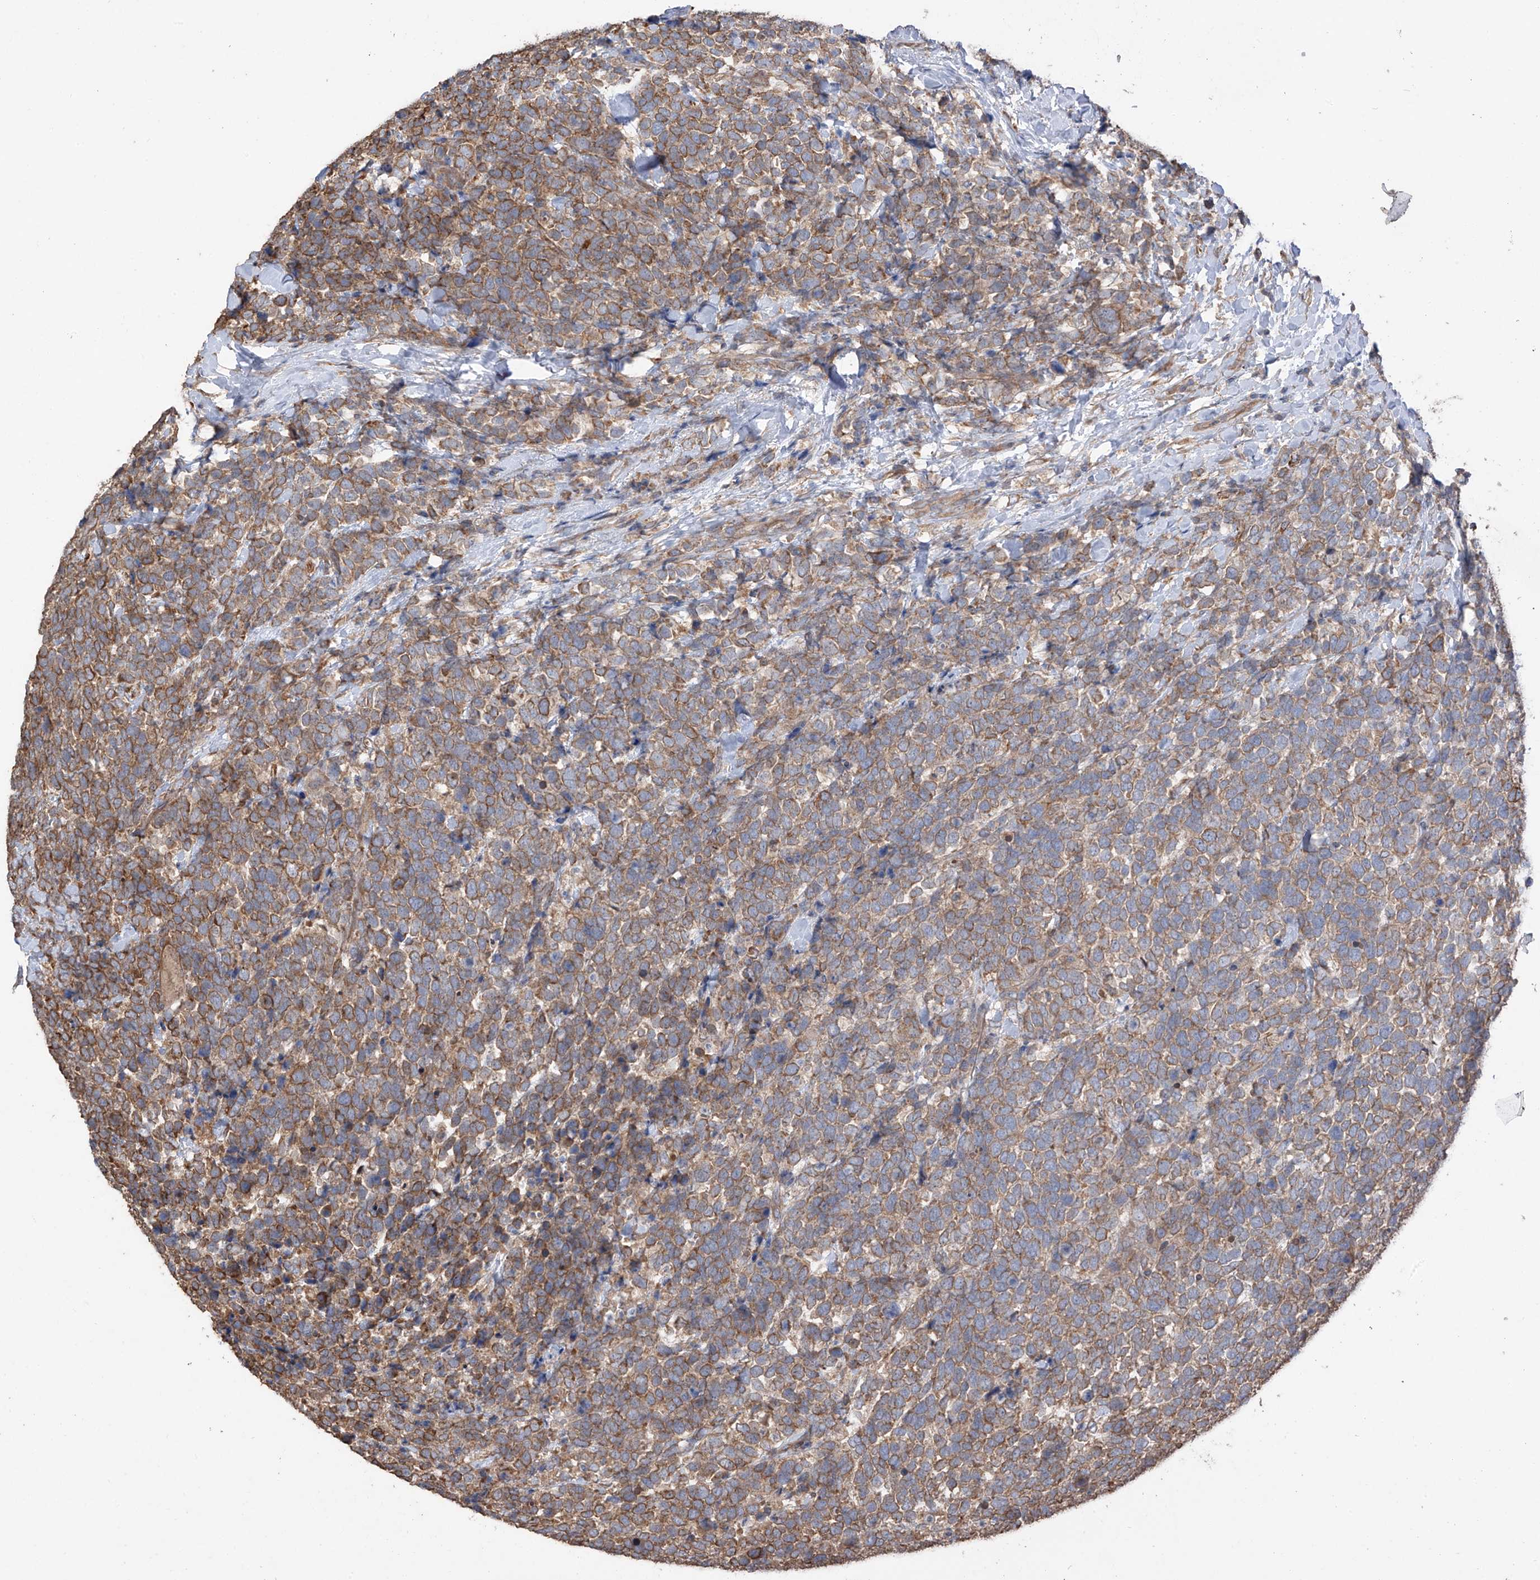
{"staining": {"intensity": "moderate", "quantity": "25%-75%", "location": "cytoplasmic/membranous"}, "tissue": "urothelial cancer", "cell_type": "Tumor cells", "image_type": "cancer", "snomed": [{"axis": "morphology", "description": "Urothelial carcinoma, High grade"}, {"axis": "topography", "description": "Urinary bladder"}], "caption": "Urothelial cancer tissue reveals moderate cytoplasmic/membranous expression in about 25%-75% of tumor cells, visualized by immunohistochemistry.", "gene": "AGBL5", "patient": {"sex": "female", "age": 82}}